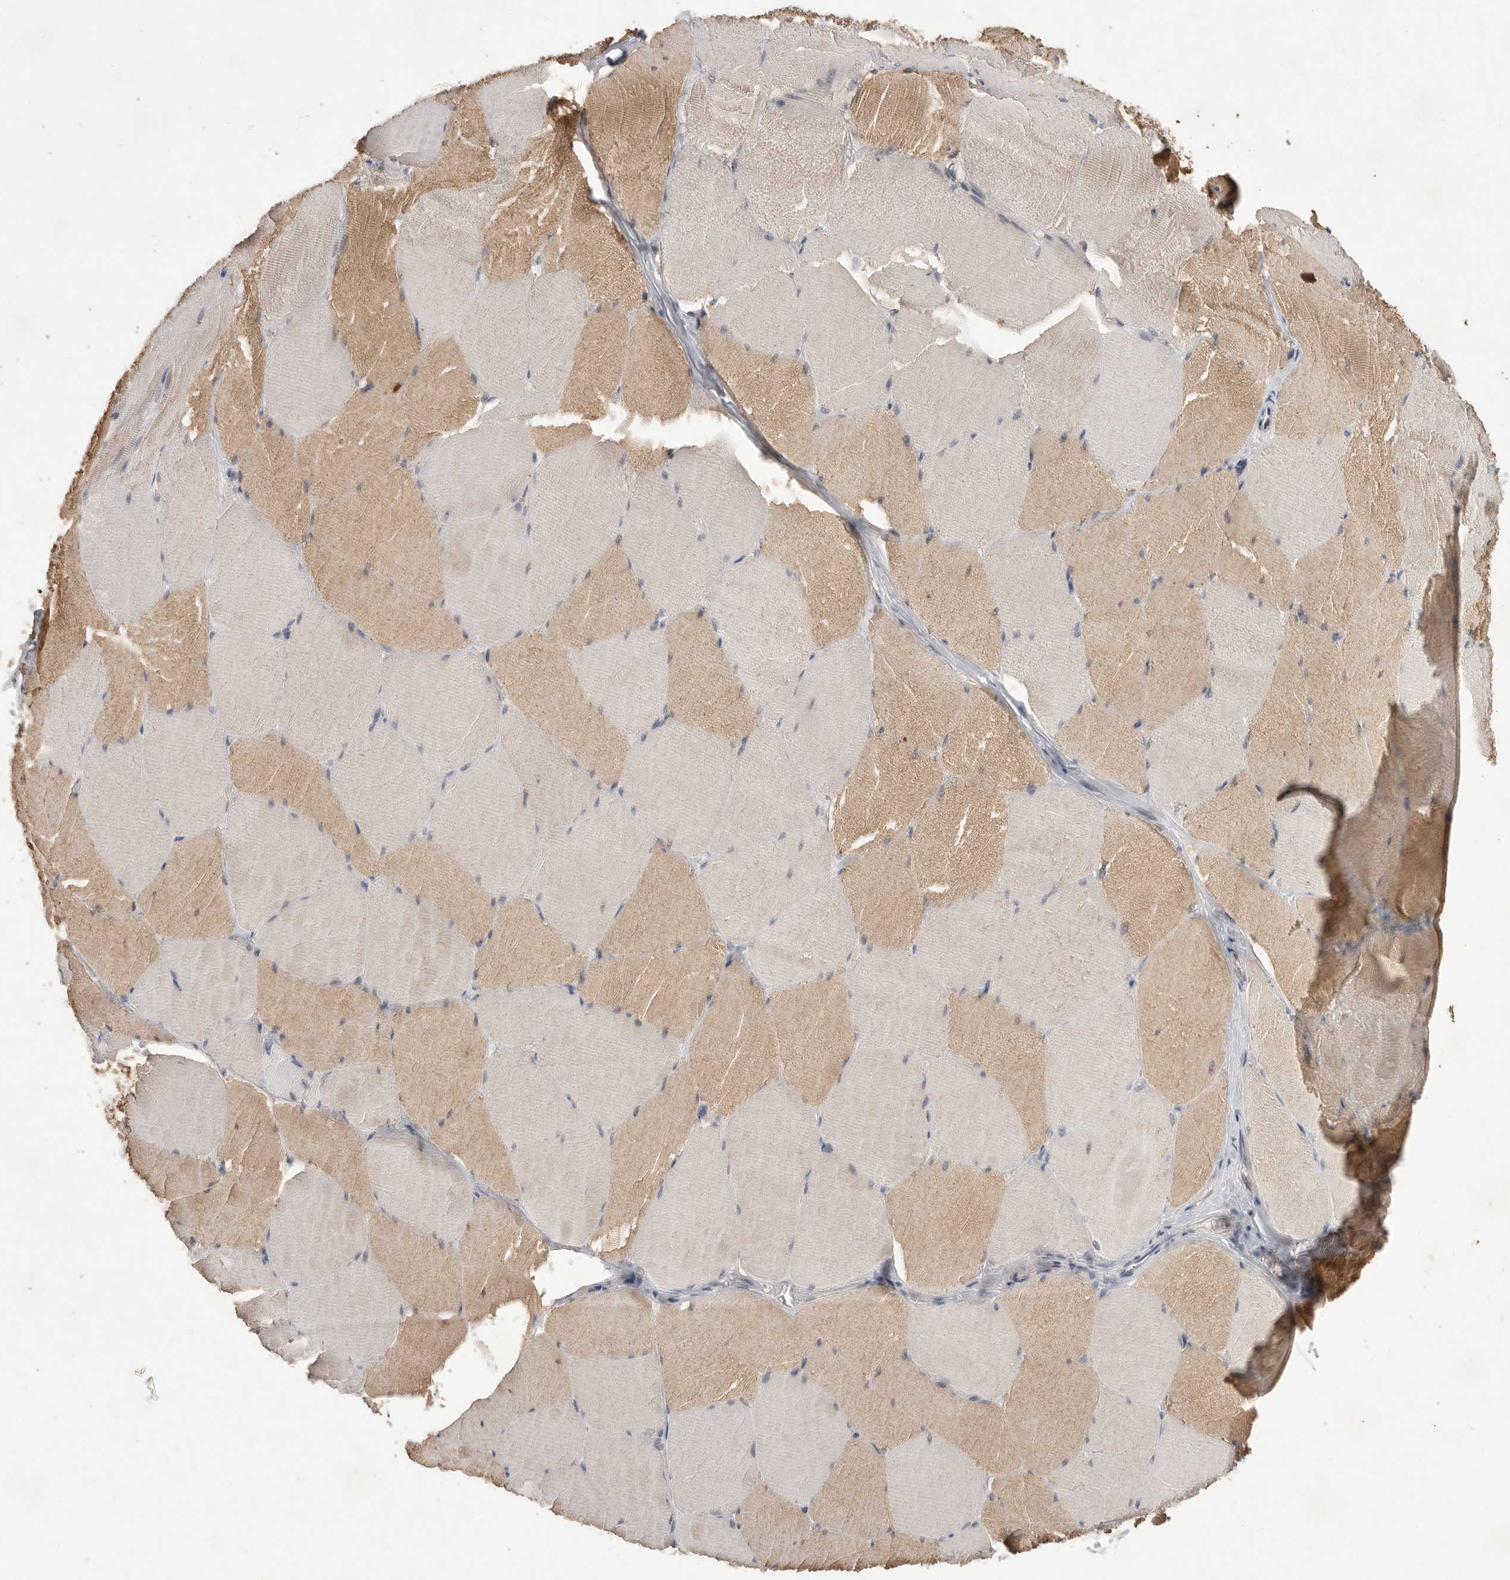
{"staining": {"intensity": "moderate", "quantity": "25%-75%", "location": "cytoplasmic/membranous"}, "tissue": "skeletal muscle", "cell_type": "Myocytes", "image_type": "normal", "snomed": [{"axis": "morphology", "description": "Normal tissue, NOS"}, {"axis": "topography", "description": "Skin"}, {"axis": "topography", "description": "Skeletal muscle"}], "caption": "This is an image of immunohistochemistry staining of unremarkable skeletal muscle, which shows moderate positivity in the cytoplasmic/membranous of myocytes.", "gene": "HUS1", "patient": {"sex": "male", "age": 83}}